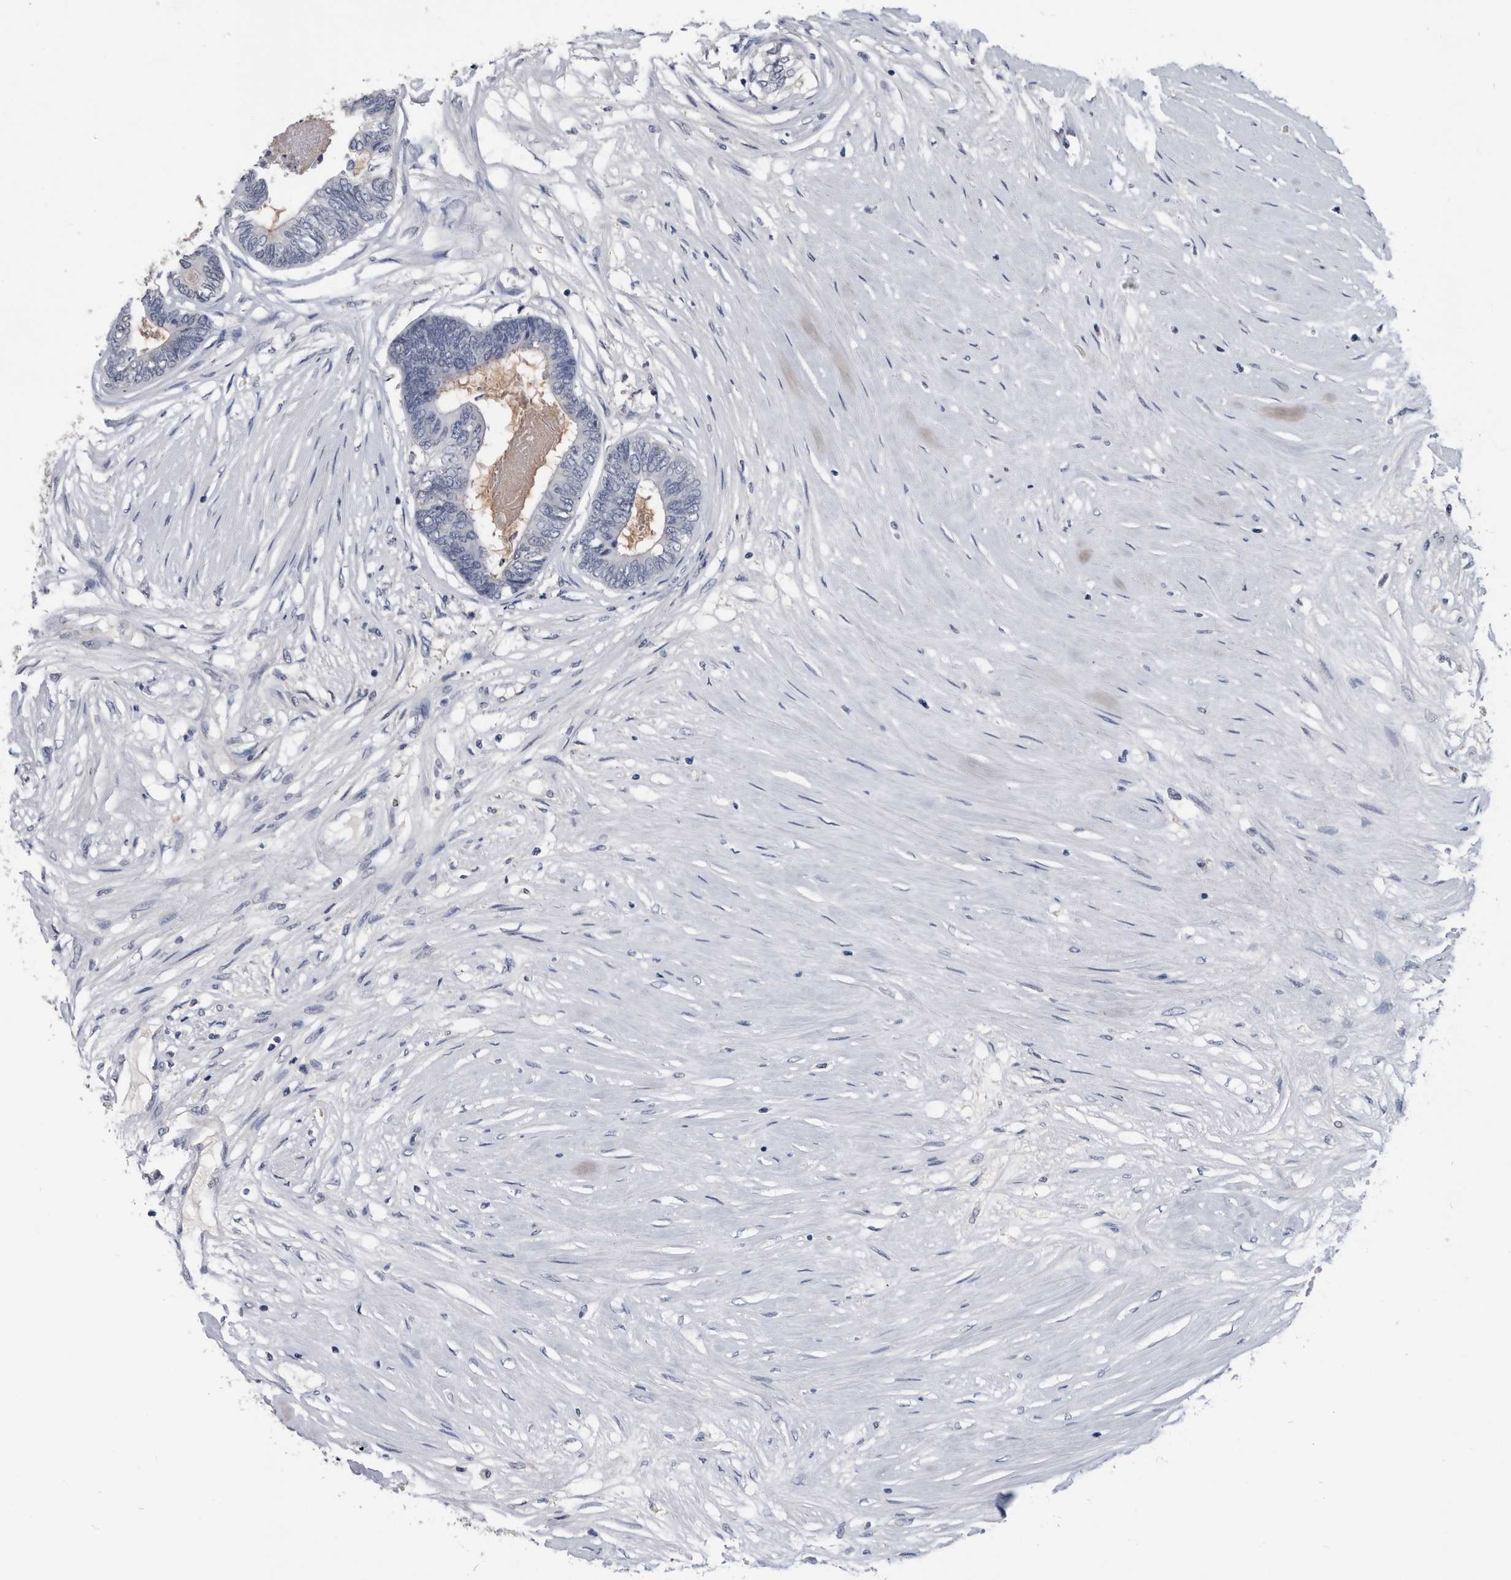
{"staining": {"intensity": "negative", "quantity": "none", "location": "none"}, "tissue": "colorectal cancer", "cell_type": "Tumor cells", "image_type": "cancer", "snomed": [{"axis": "morphology", "description": "Adenocarcinoma, NOS"}, {"axis": "topography", "description": "Rectum"}], "caption": "Tumor cells show no significant protein staining in colorectal cancer.", "gene": "PDXK", "patient": {"sex": "male", "age": 63}}